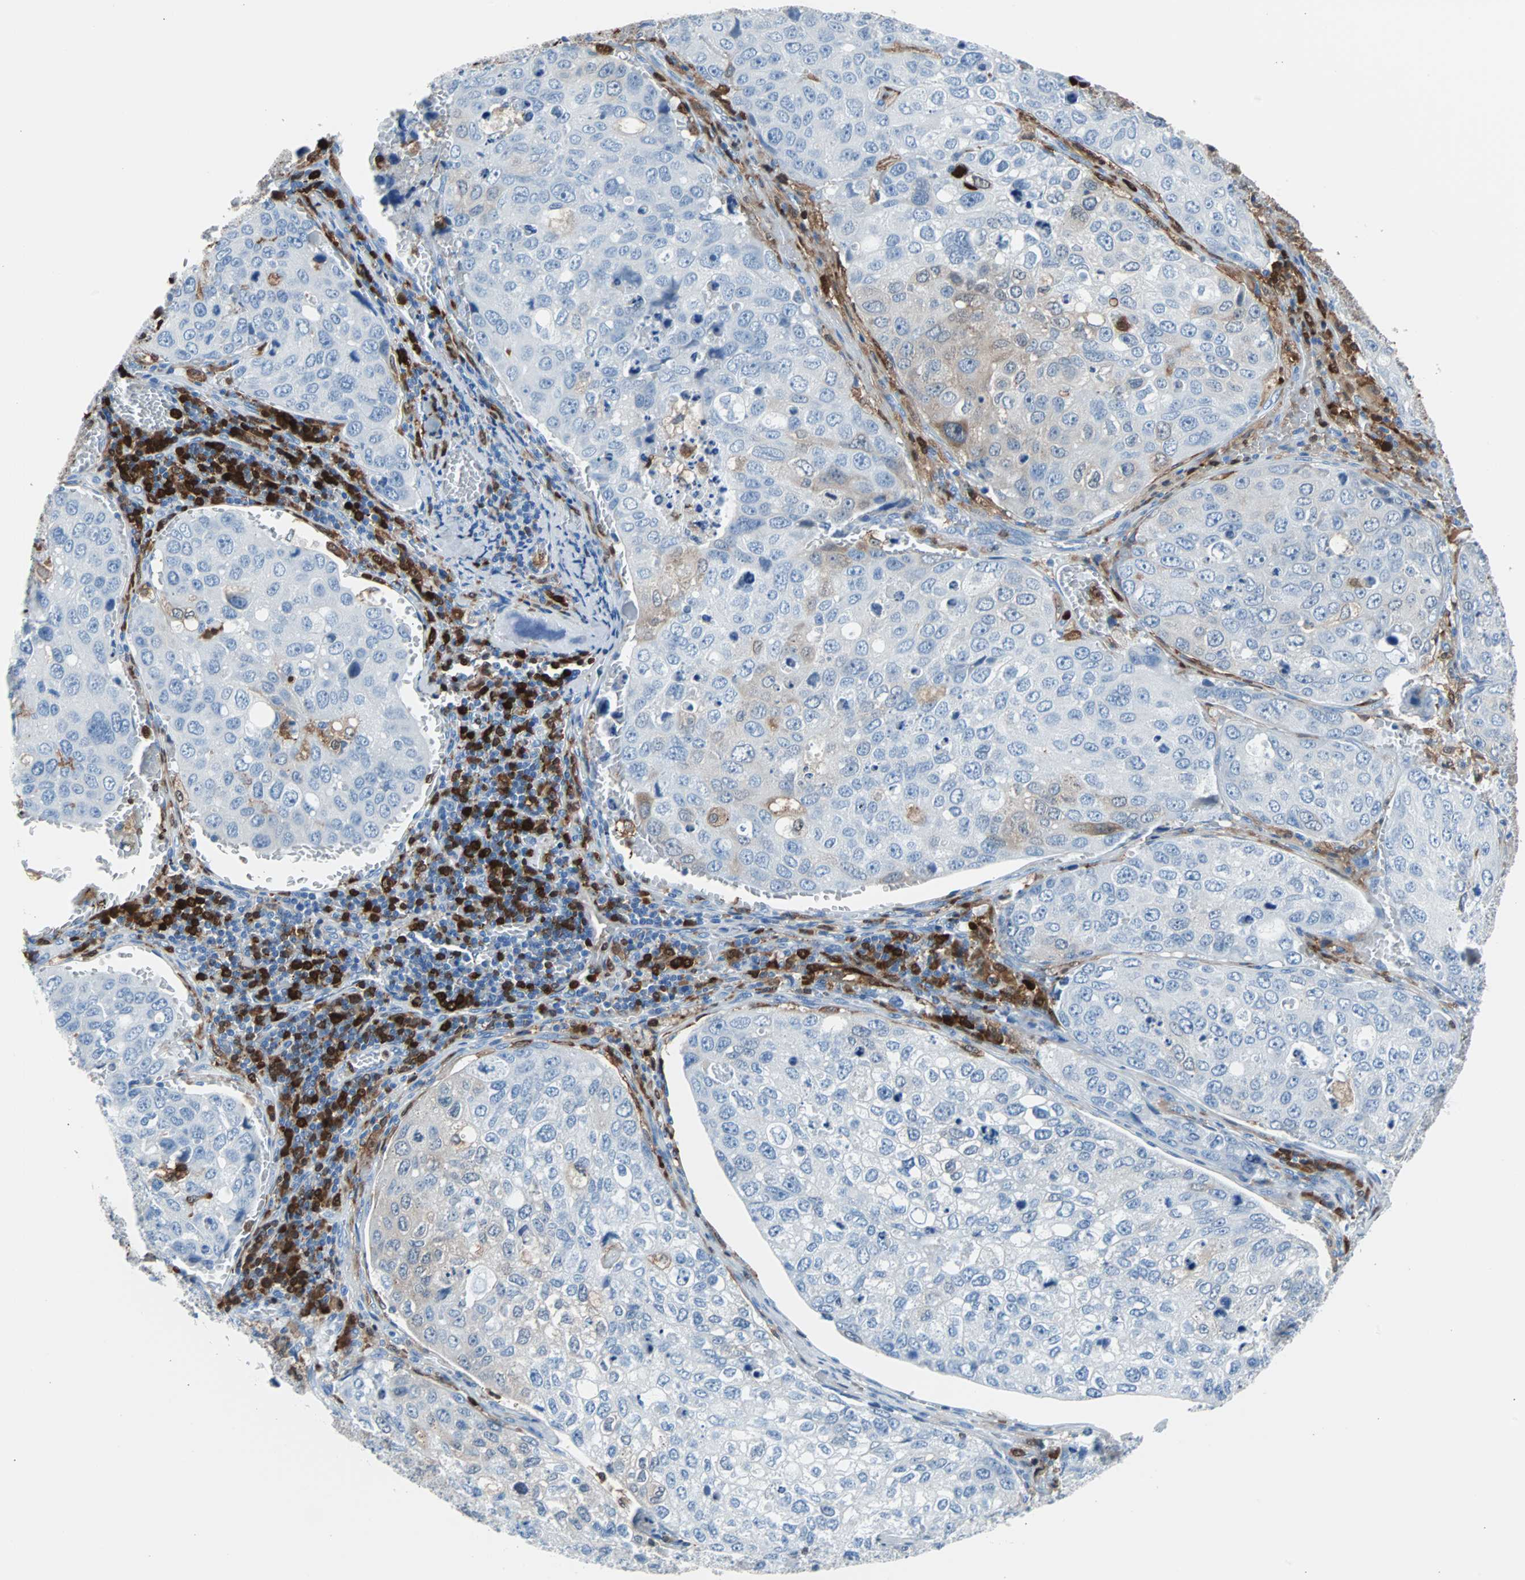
{"staining": {"intensity": "weak", "quantity": "<25%", "location": "cytoplasmic/membranous"}, "tissue": "urothelial cancer", "cell_type": "Tumor cells", "image_type": "cancer", "snomed": [{"axis": "morphology", "description": "Urothelial carcinoma, High grade"}, {"axis": "topography", "description": "Lymph node"}, {"axis": "topography", "description": "Urinary bladder"}], "caption": "This is a histopathology image of immunohistochemistry (IHC) staining of urothelial carcinoma (high-grade), which shows no positivity in tumor cells.", "gene": "SYK", "patient": {"sex": "male", "age": 51}}